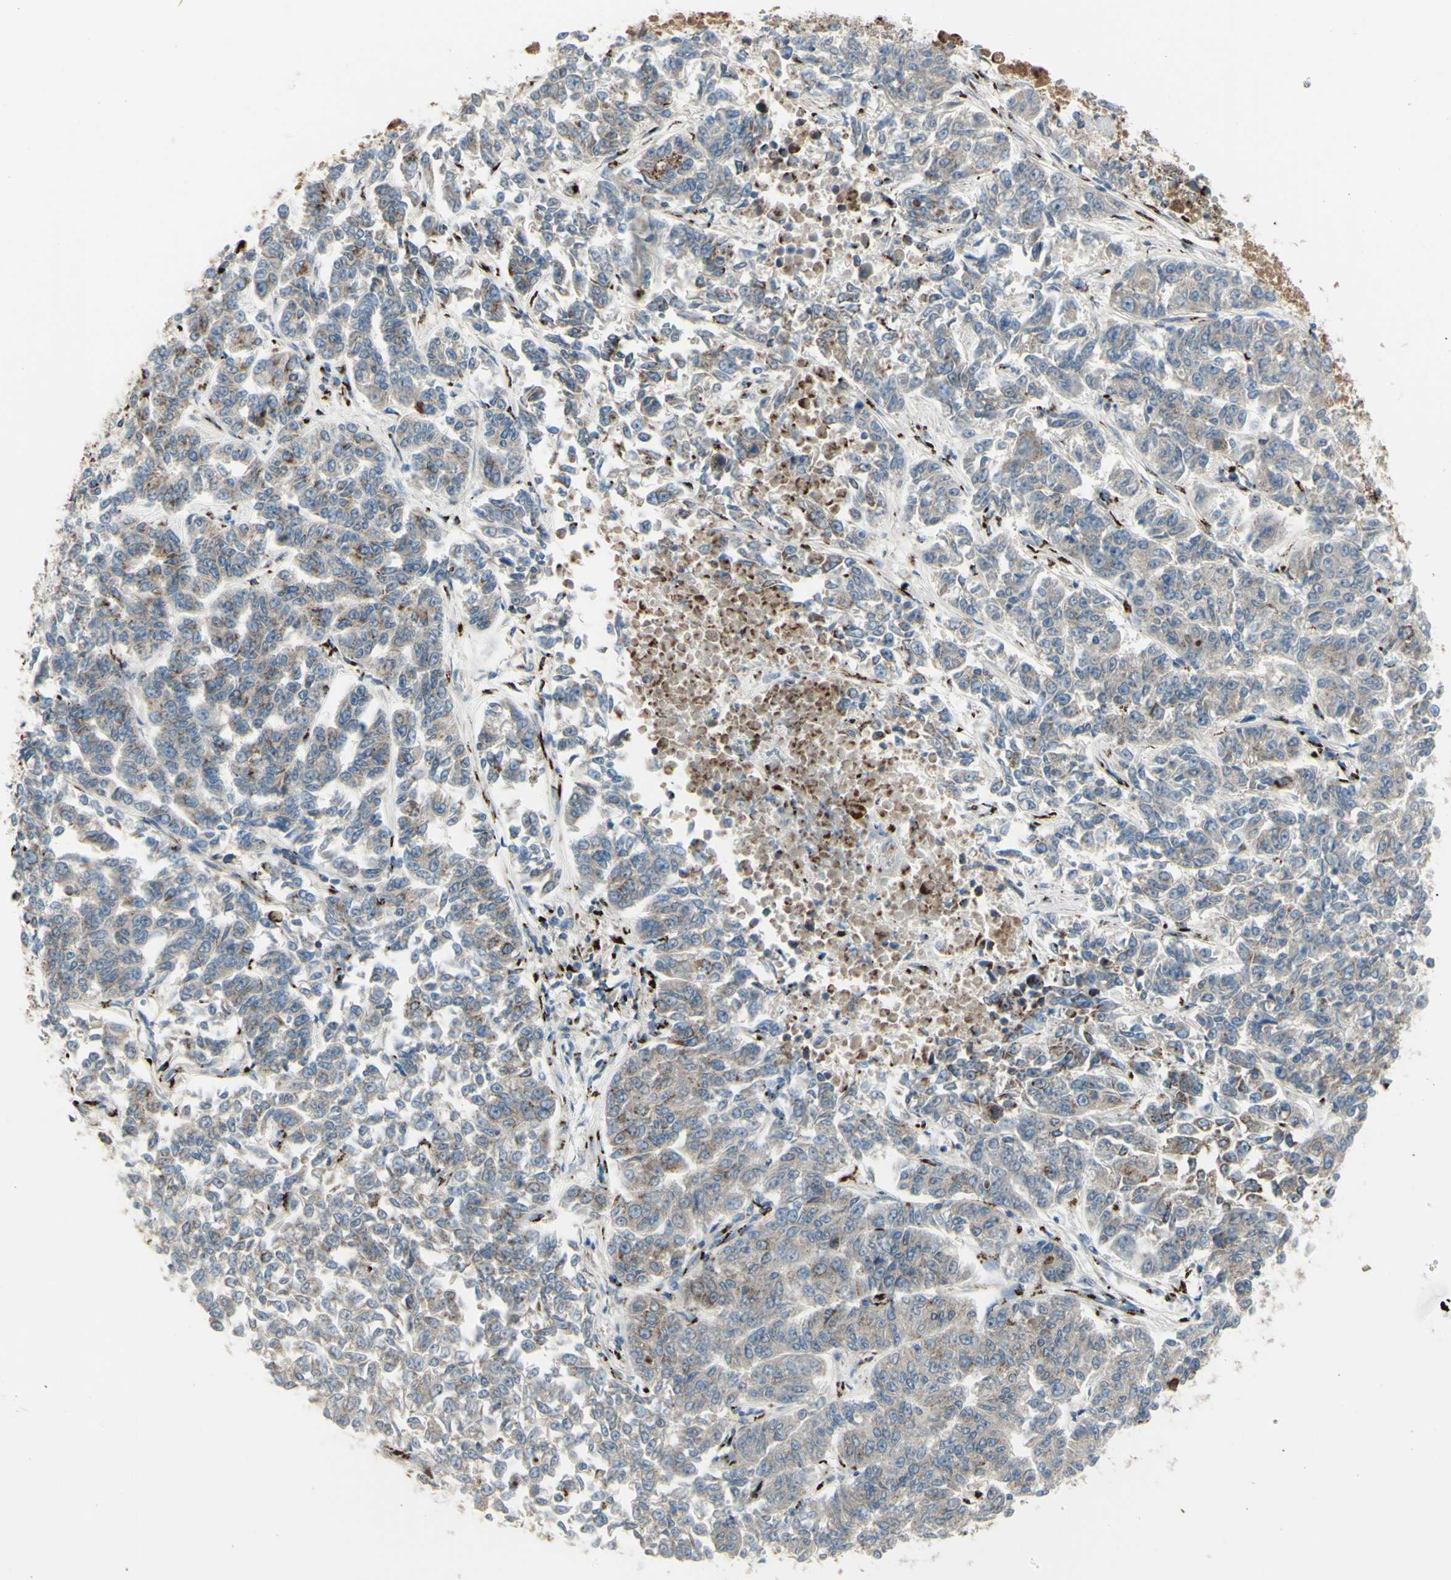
{"staining": {"intensity": "weak", "quantity": ">75%", "location": "cytoplasmic/membranous"}, "tissue": "lung cancer", "cell_type": "Tumor cells", "image_type": "cancer", "snomed": [{"axis": "morphology", "description": "Adenocarcinoma, NOS"}, {"axis": "topography", "description": "Lung"}], "caption": "Protein staining of lung adenocarcinoma tissue reveals weak cytoplasmic/membranous expression in about >75% of tumor cells. (brown staining indicates protein expression, while blue staining denotes nuclei).", "gene": "B4GALT1", "patient": {"sex": "male", "age": 84}}